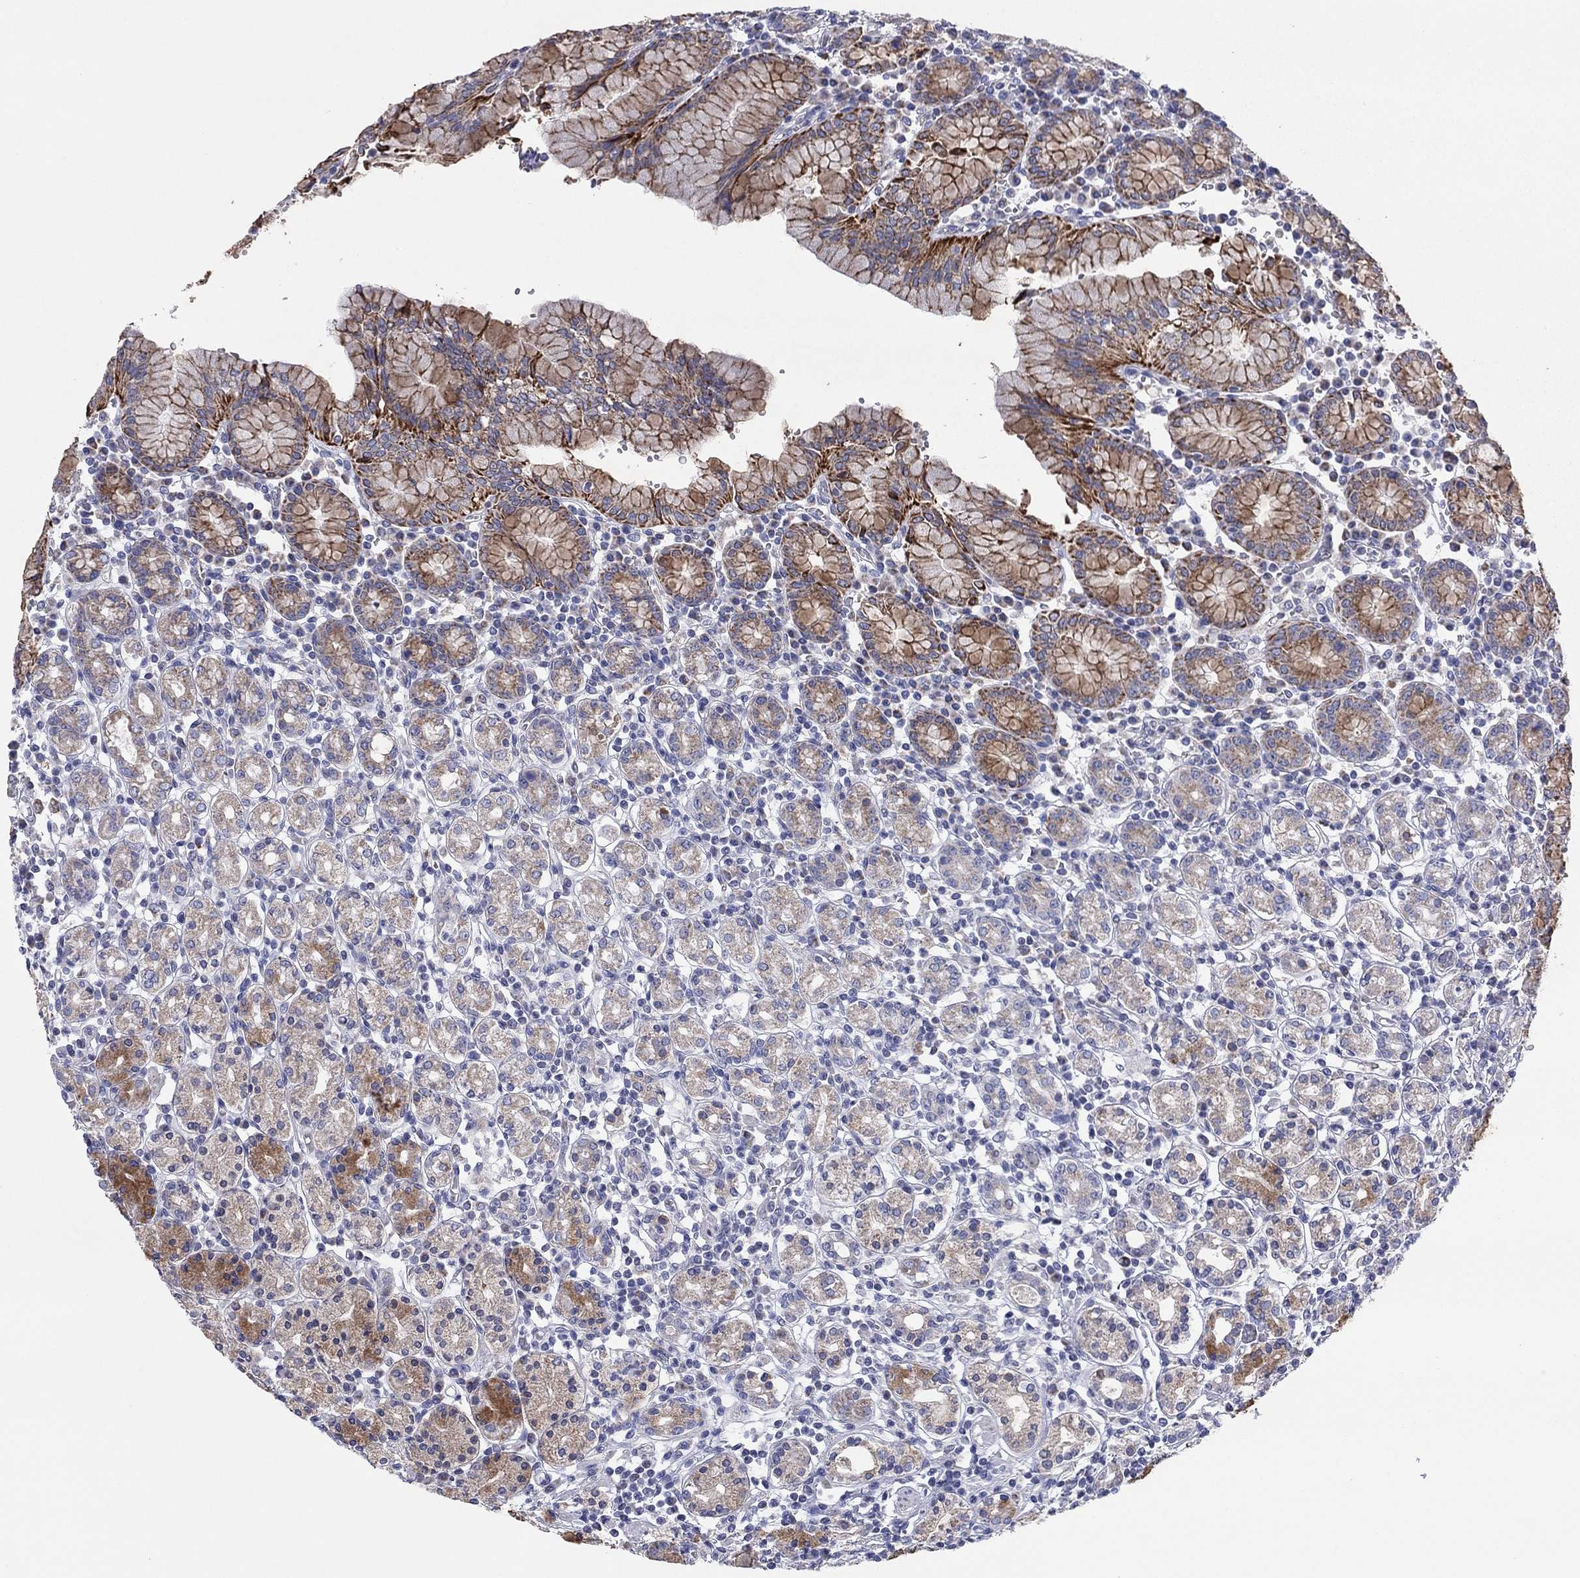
{"staining": {"intensity": "strong", "quantity": "<25%", "location": "cytoplasmic/membranous"}, "tissue": "stomach", "cell_type": "Glandular cells", "image_type": "normal", "snomed": [{"axis": "morphology", "description": "Normal tissue, NOS"}, {"axis": "topography", "description": "Stomach, upper"}, {"axis": "topography", "description": "Stomach"}], "caption": "Approximately <25% of glandular cells in normal human stomach exhibit strong cytoplasmic/membranous protein staining as visualized by brown immunohistochemical staining.", "gene": "MGST3", "patient": {"sex": "male", "age": 62}}